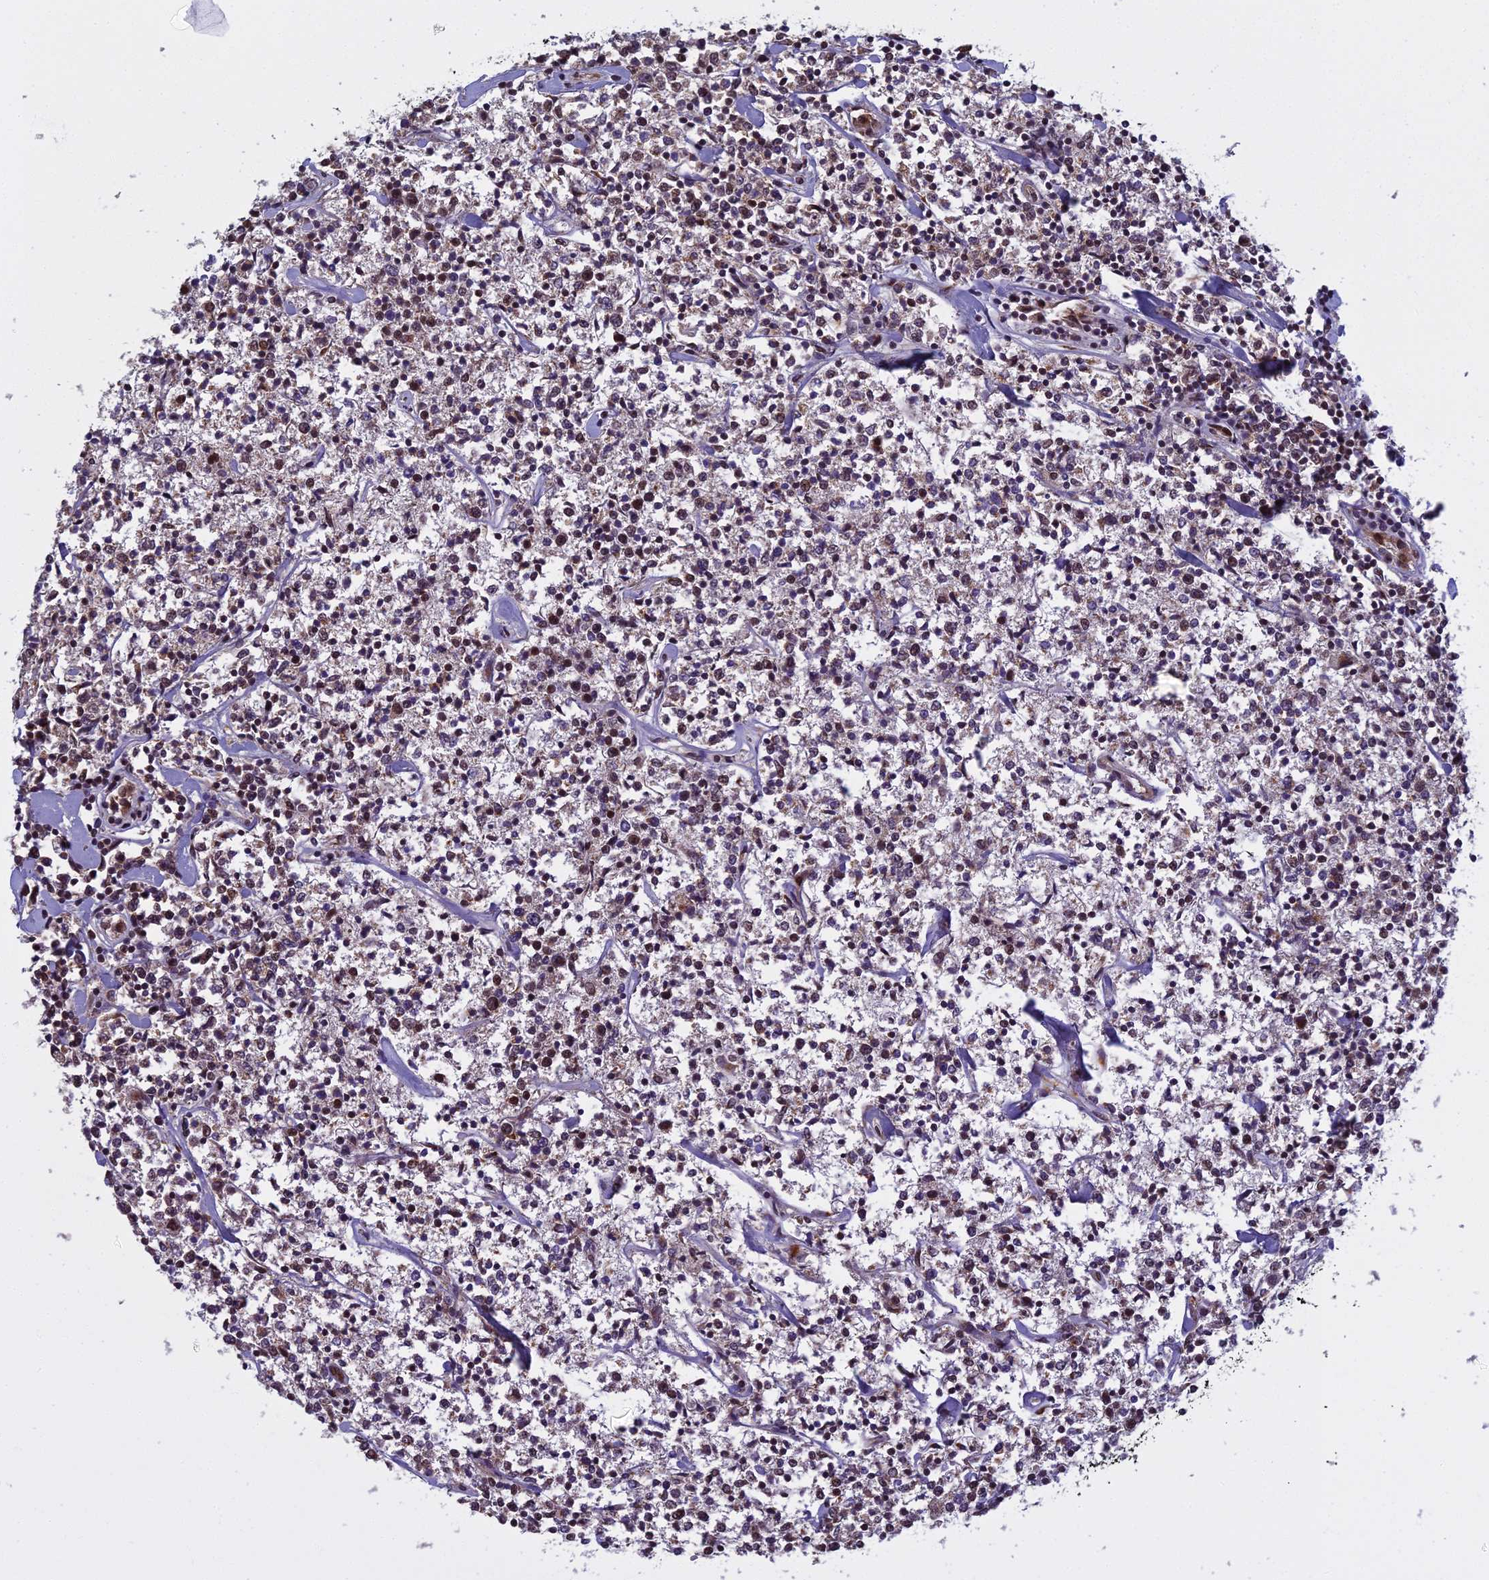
{"staining": {"intensity": "moderate", "quantity": "<25%", "location": "nuclear"}, "tissue": "lymphoma", "cell_type": "Tumor cells", "image_type": "cancer", "snomed": [{"axis": "morphology", "description": "Malignant lymphoma, non-Hodgkin's type, Low grade"}, {"axis": "topography", "description": "Small intestine"}], "caption": "Low-grade malignant lymphoma, non-Hodgkin's type stained with a protein marker displays moderate staining in tumor cells.", "gene": "MEOX1", "patient": {"sex": "female", "age": 59}}